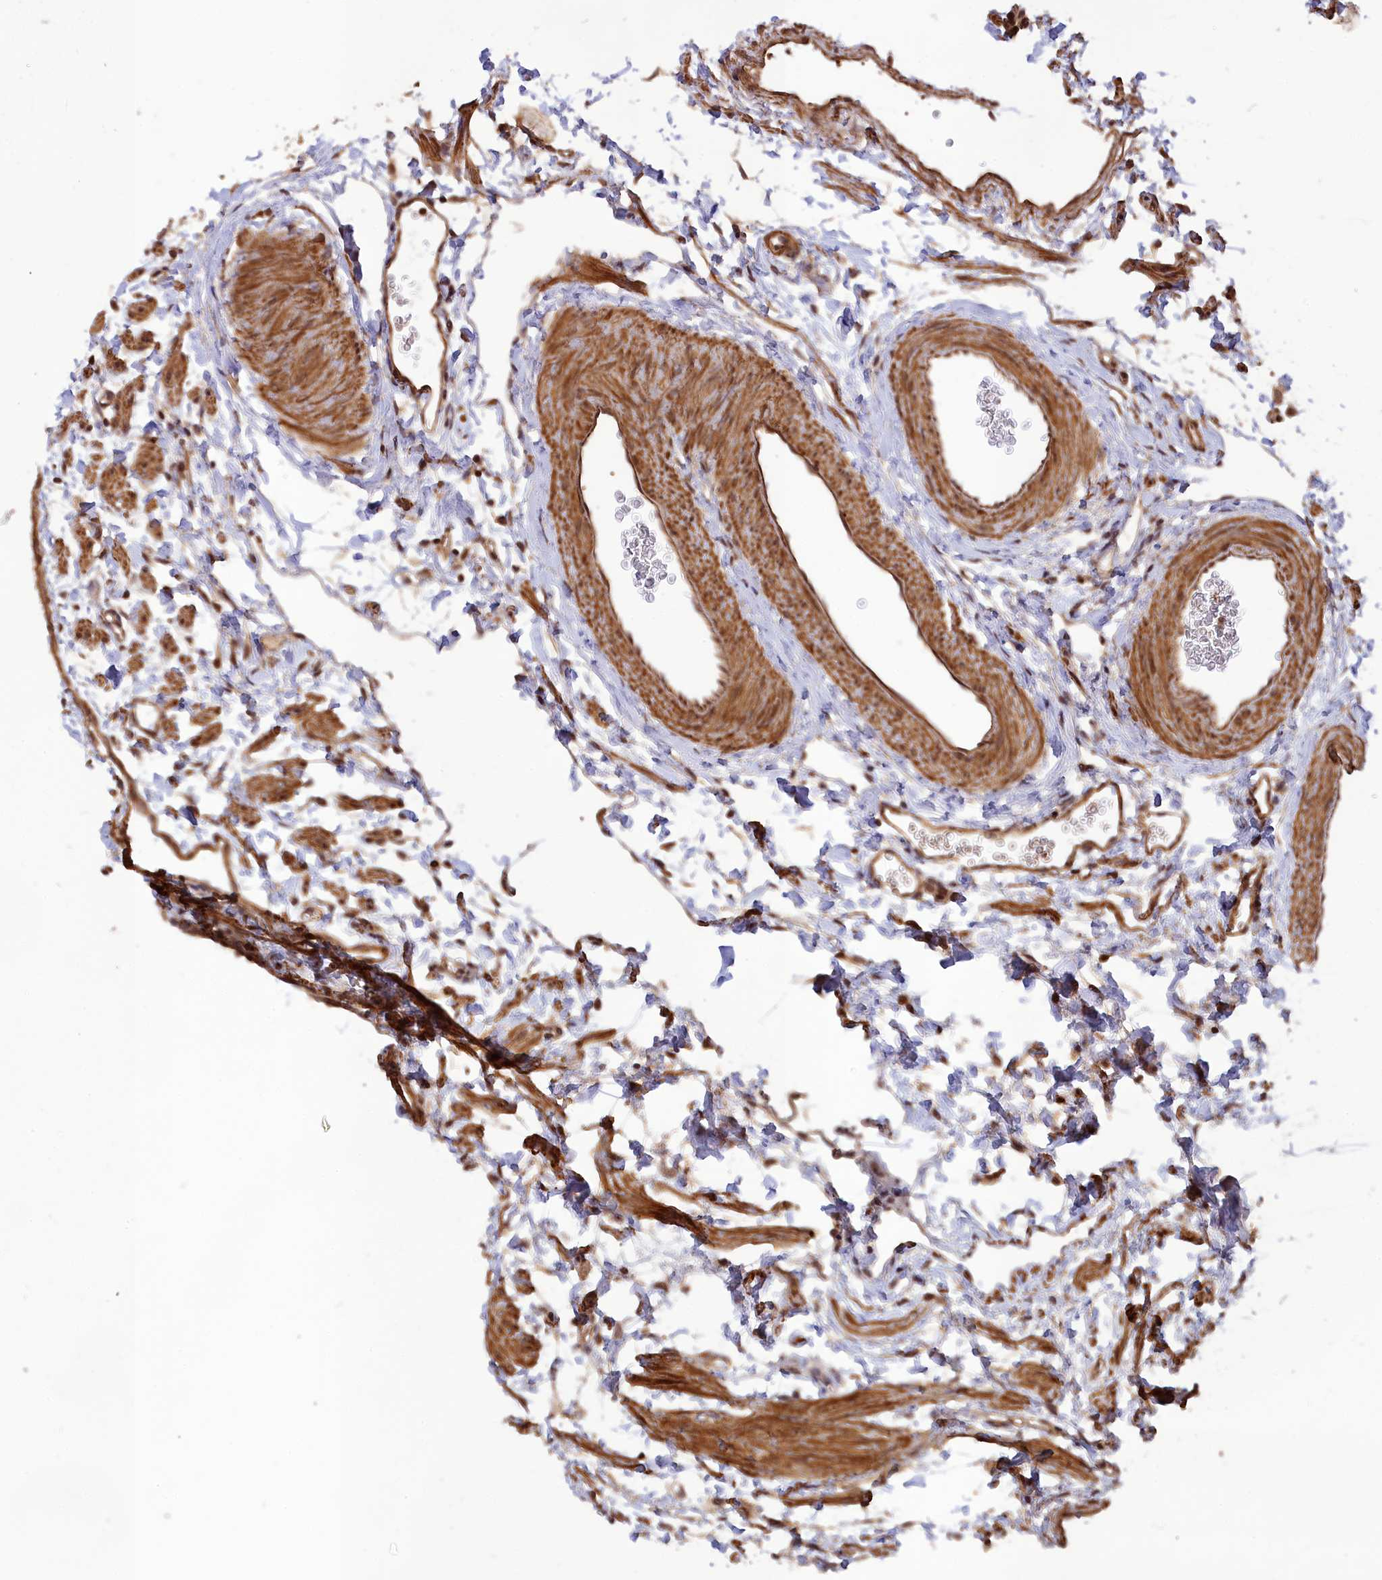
{"staining": {"intensity": "moderate", "quantity": ">75%", "location": "cytoplasmic/membranous"}, "tissue": "fallopian tube", "cell_type": "Glandular cells", "image_type": "normal", "snomed": [{"axis": "morphology", "description": "Normal tissue, NOS"}, {"axis": "topography", "description": "Fallopian tube"}], "caption": "IHC (DAB) staining of benign fallopian tube displays moderate cytoplasmic/membranous protein positivity in about >75% of glandular cells.", "gene": "CCDC174", "patient": {"sex": "female", "age": 35}}